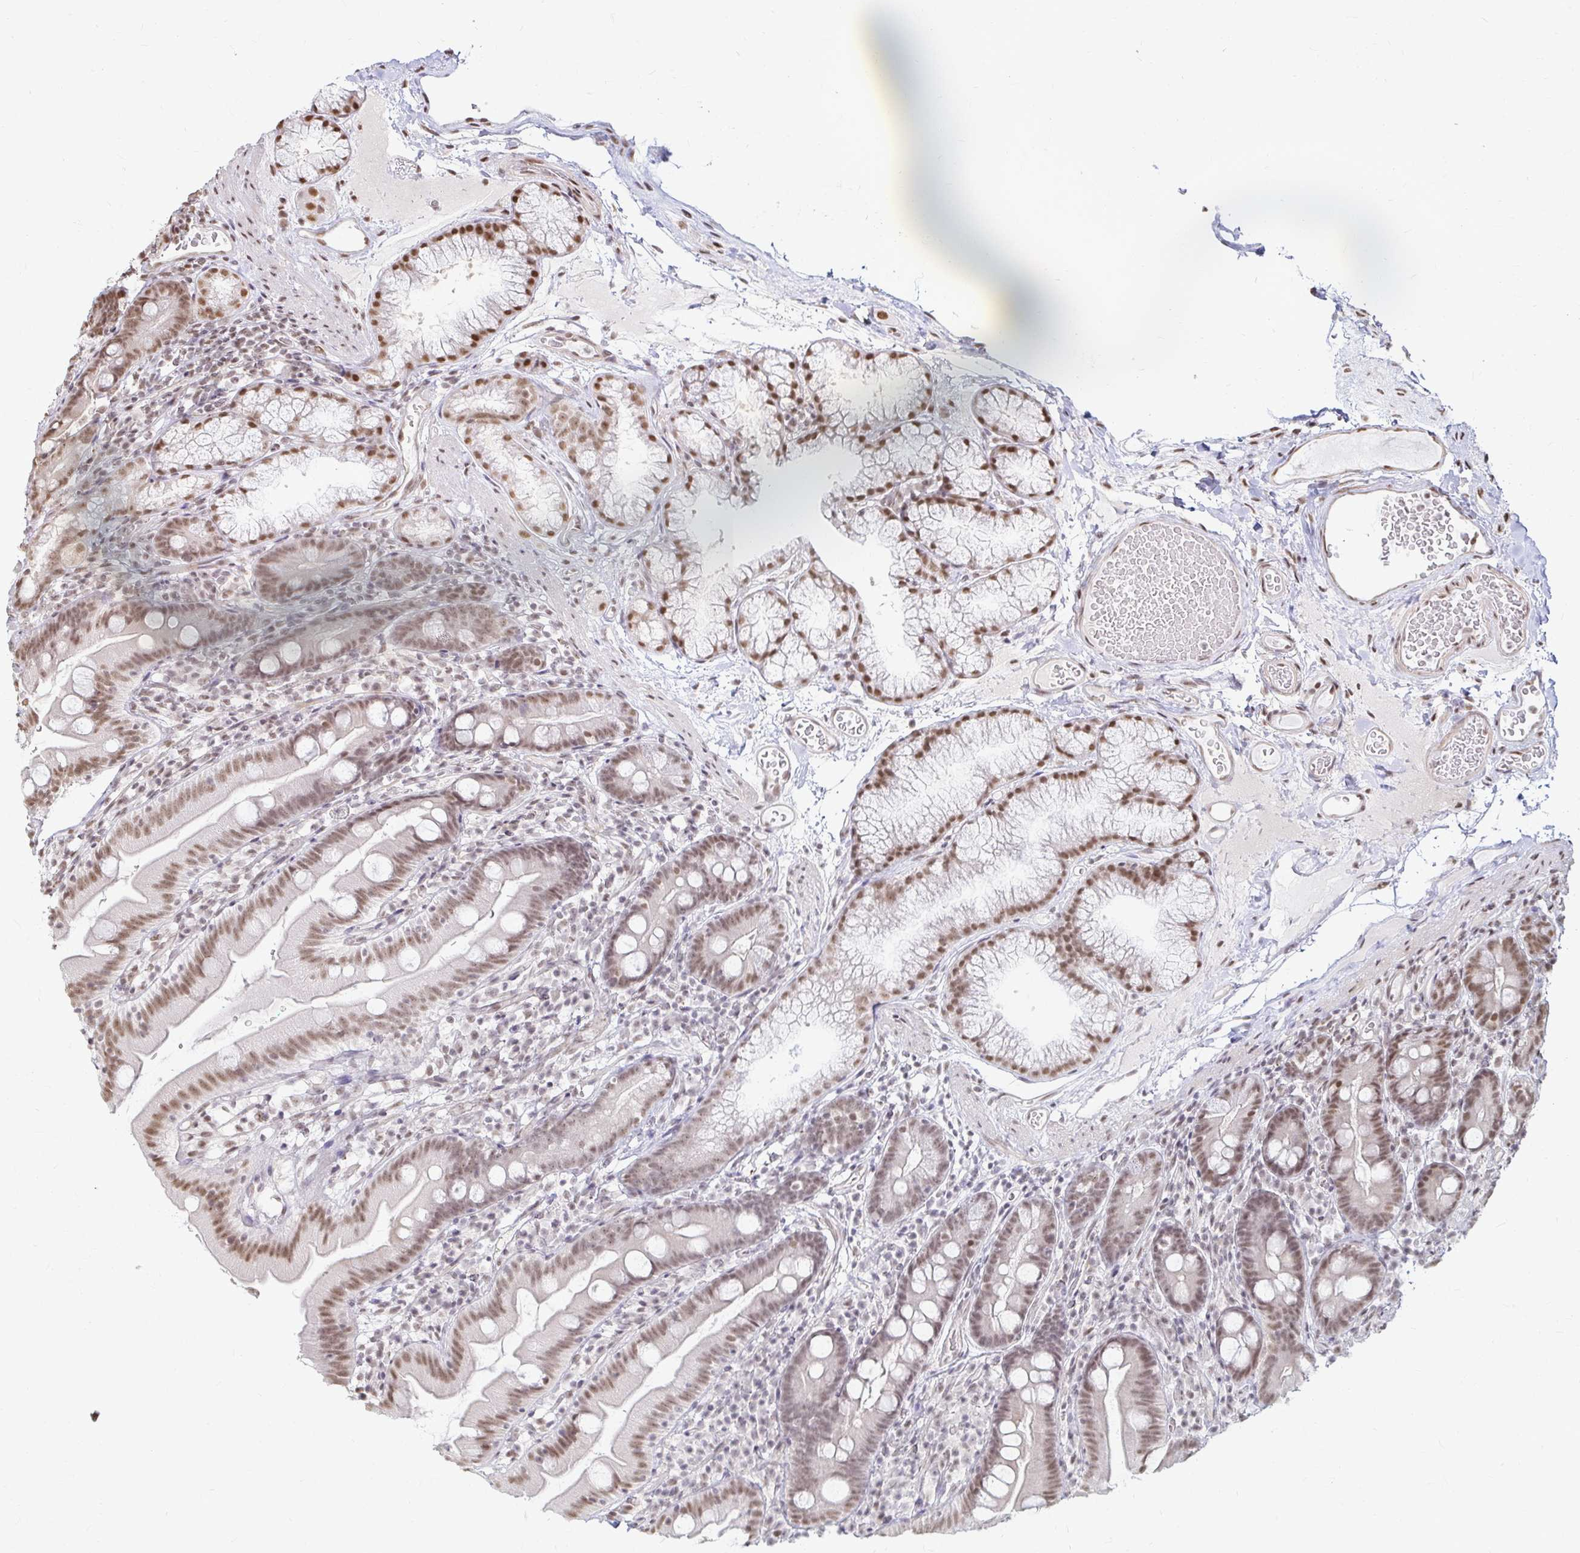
{"staining": {"intensity": "moderate", "quantity": ">75%", "location": "nuclear"}, "tissue": "duodenum", "cell_type": "Glandular cells", "image_type": "normal", "snomed": [{"axis": "morphology", "description": "Normal tissue, NOS"}, {"axis": "topography", "description": "Duodenum"}], "caption": "Protein staining displays moderate nuclear positivity in approximately >75% of glandular cells in unremarkable duodenum. The staining was performed using DAB to visualize the protein expression in brown, while the nuclei were stained in blue with hematoxylin (Magnification: 20x).", "gene": "HNRNPU", "patient": {"sex": "female", "age": 67}}